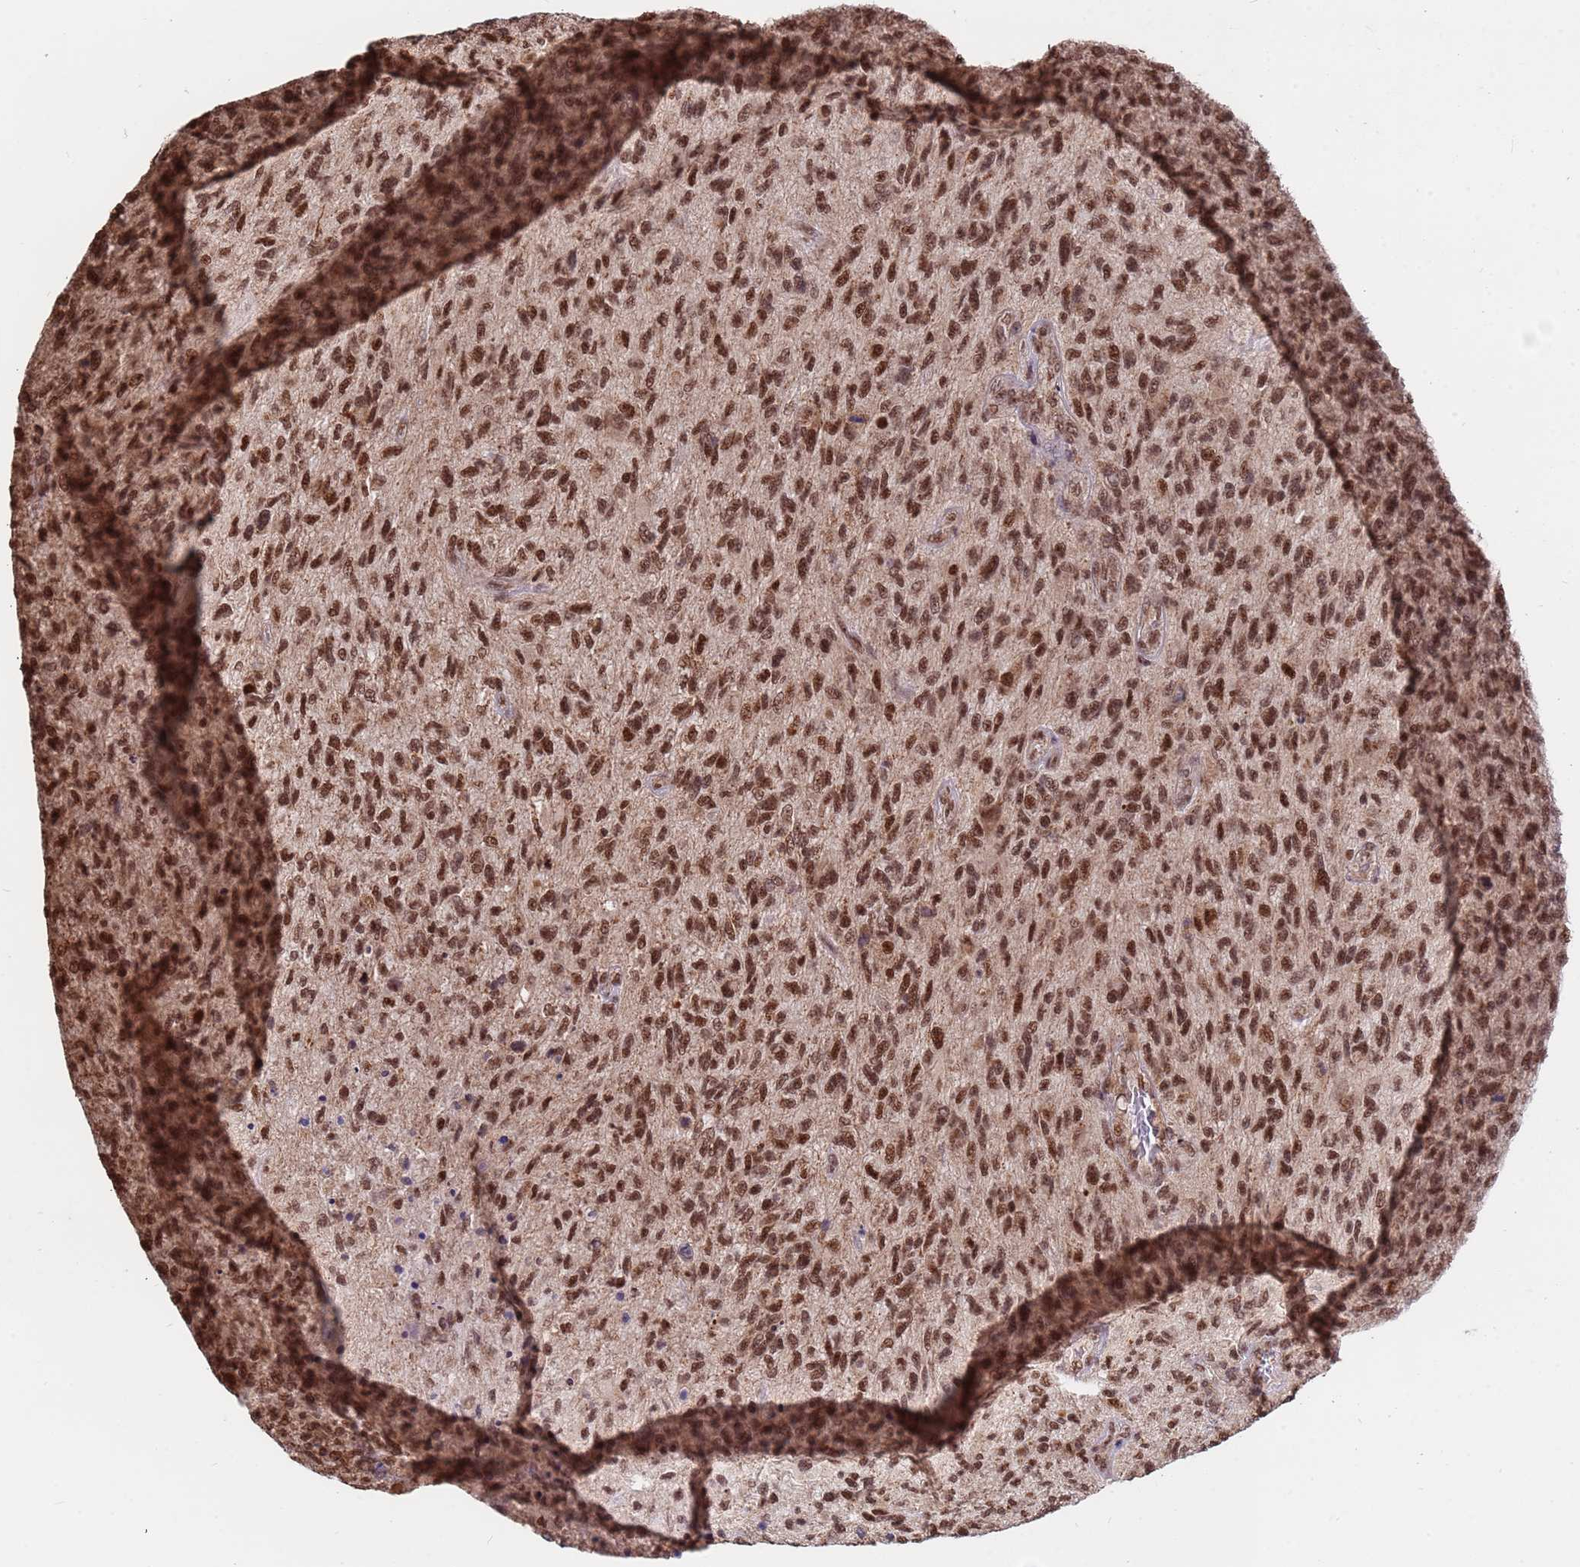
{"staining": {"intensity": "strong", "quantity": ">75%", "location": "nuclear"}, "tissue": "glioma", "cell_type": "Tumor cells", "image_type": "cancer", "snomed": [{"axis": "morphology", "description": "Glioma, malignant, High grade"}, {"axis": "topography", "description": "Brain"}], "caption": "A brown stain labels strong nuclear expression of a protein in glioma tumor cells.", "gene": "DENND2B", "patient": {"sex": "male", "age": 47}}